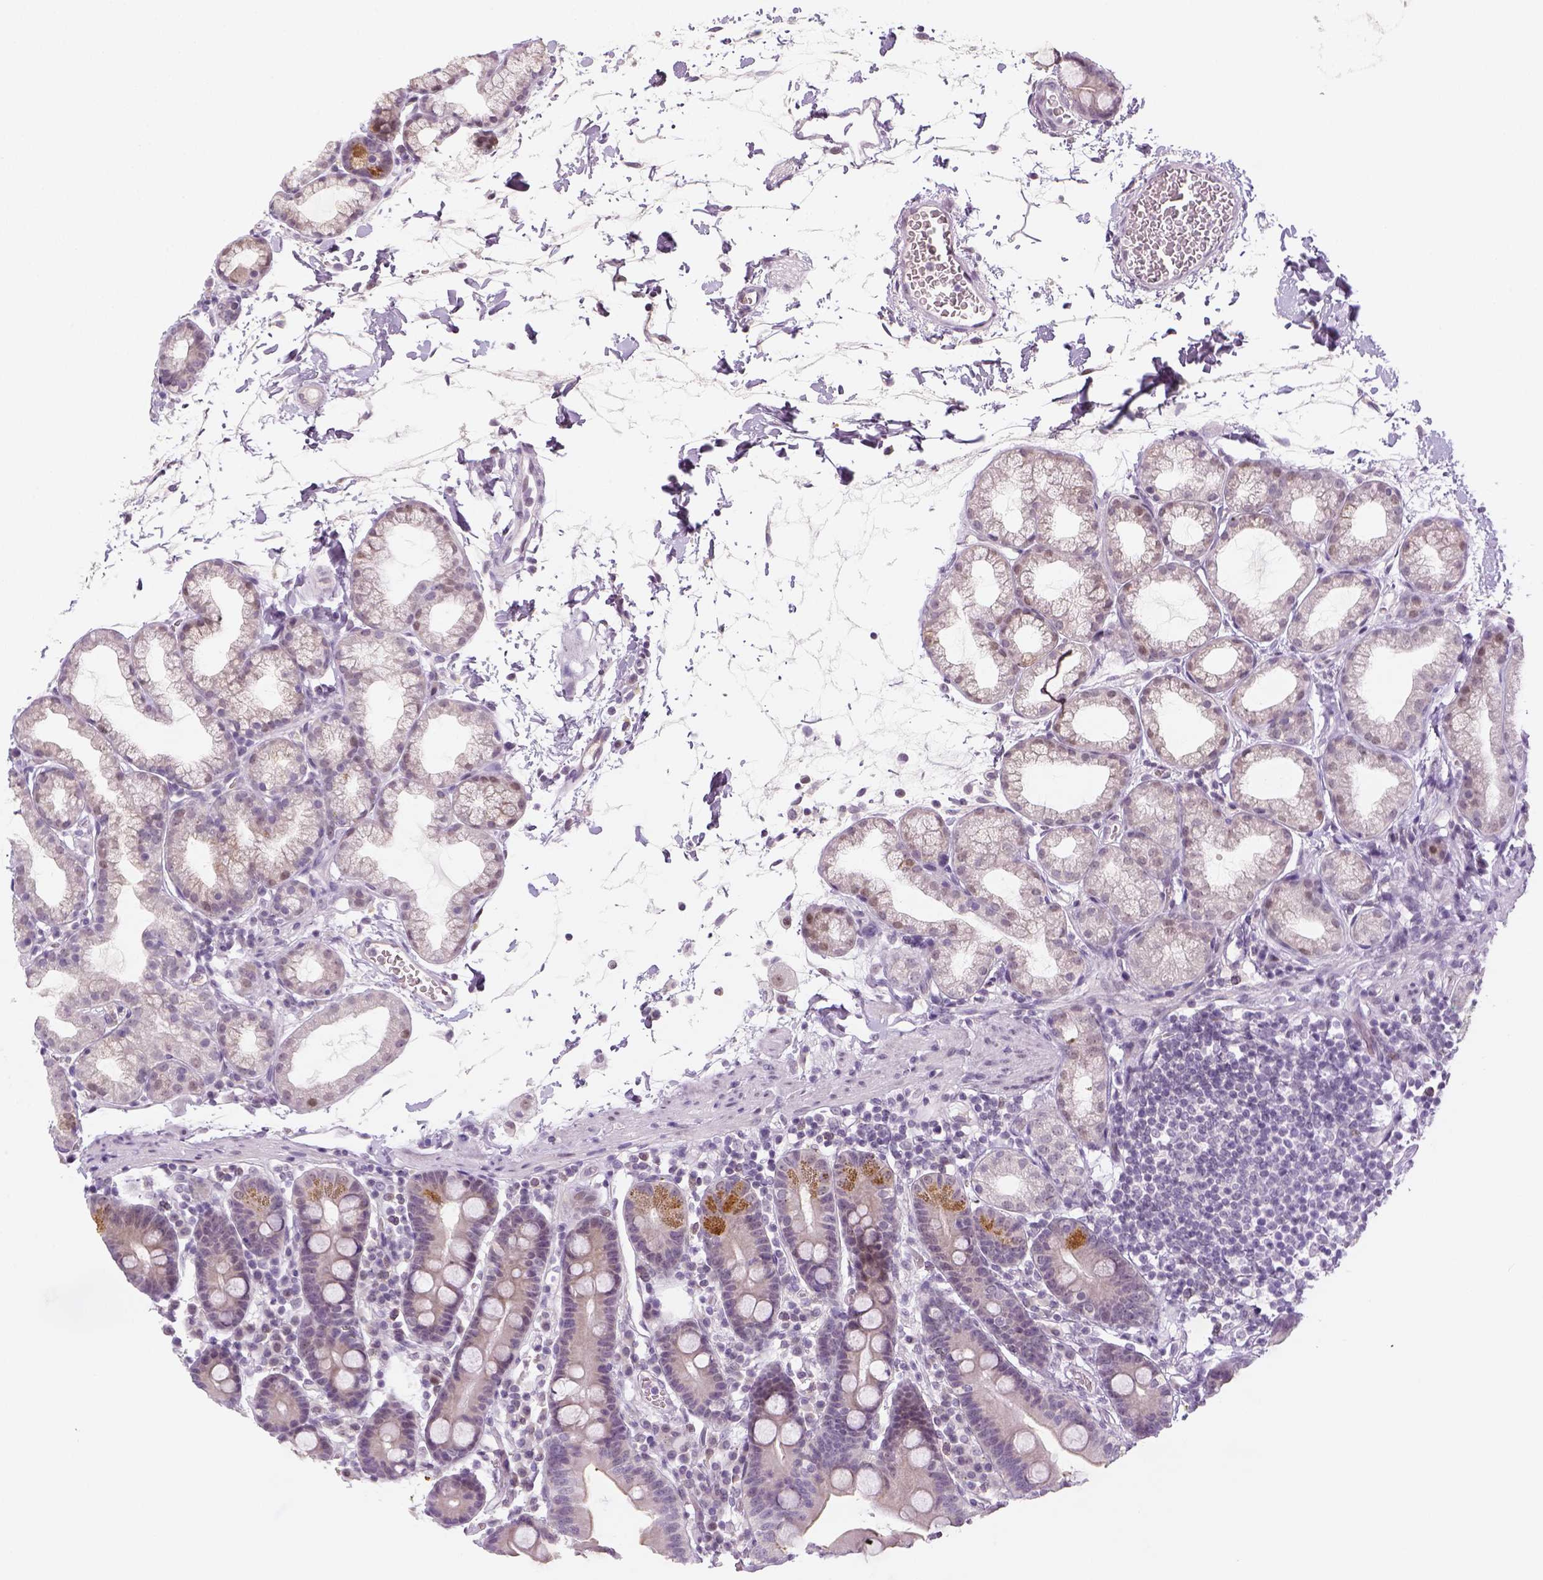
{"staining": {"intensity": "moderate", "quantity": "<25%", "location": "cytoplasmic/membranous"}, "tissue": "duodenum", "cell_type": "Glandular cells", "image_type": "normal", "snomed": [{"axis": "morphology", "description": "Normal tissue, NOS"}, {"axis": "topography", "description": "Pancreas"}, {"axis": "topography", "description": "Duodenum"}], "caption": "Benign duodenum exhibits moderate cytoplasmic/membranous staining in about <25% of glandular cells.", "gene": "MAGEB3", "patient": {"sex": "male", "age": 59}}